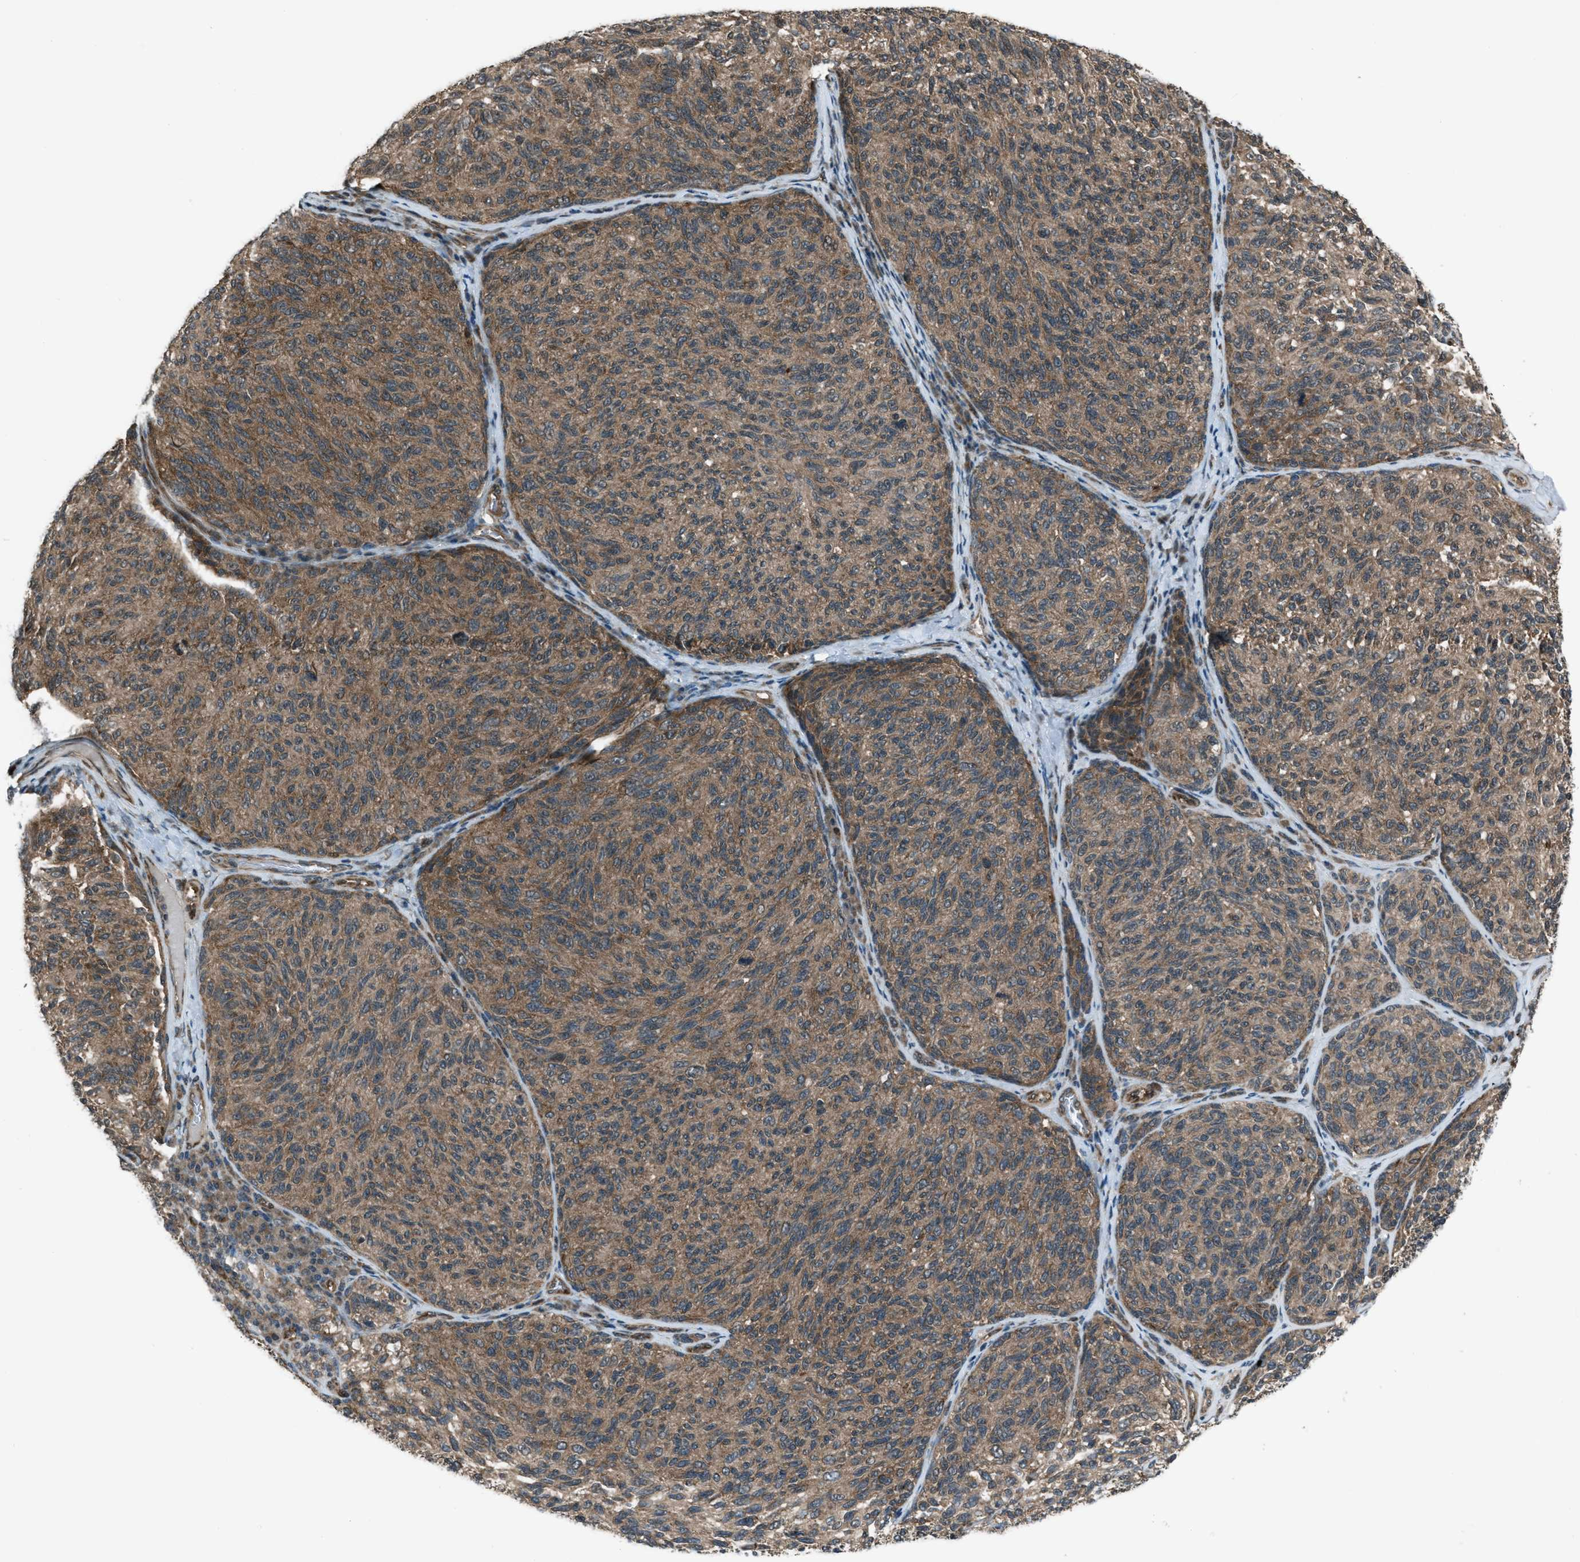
{"staining": {"intensity": "moderate", "quantity": ">75%", "location": "cytoplasmic/membranous"}, "tissue": "melanoma", "cell_type": "Tumor cells", "image_type": "cancer", "snomed": [{"axis": "morphology", "description": "Malignant melanoma, NOS"}, {"axis": "topography", "description": "Skin"}], "caption": "A brown stain shows moderate cytoplasmic/membranous positivity of a protein in human malignant melanoma tumor cells.", "gene": "ASAP2", "patient": {"sex": "female", "age": 73}}